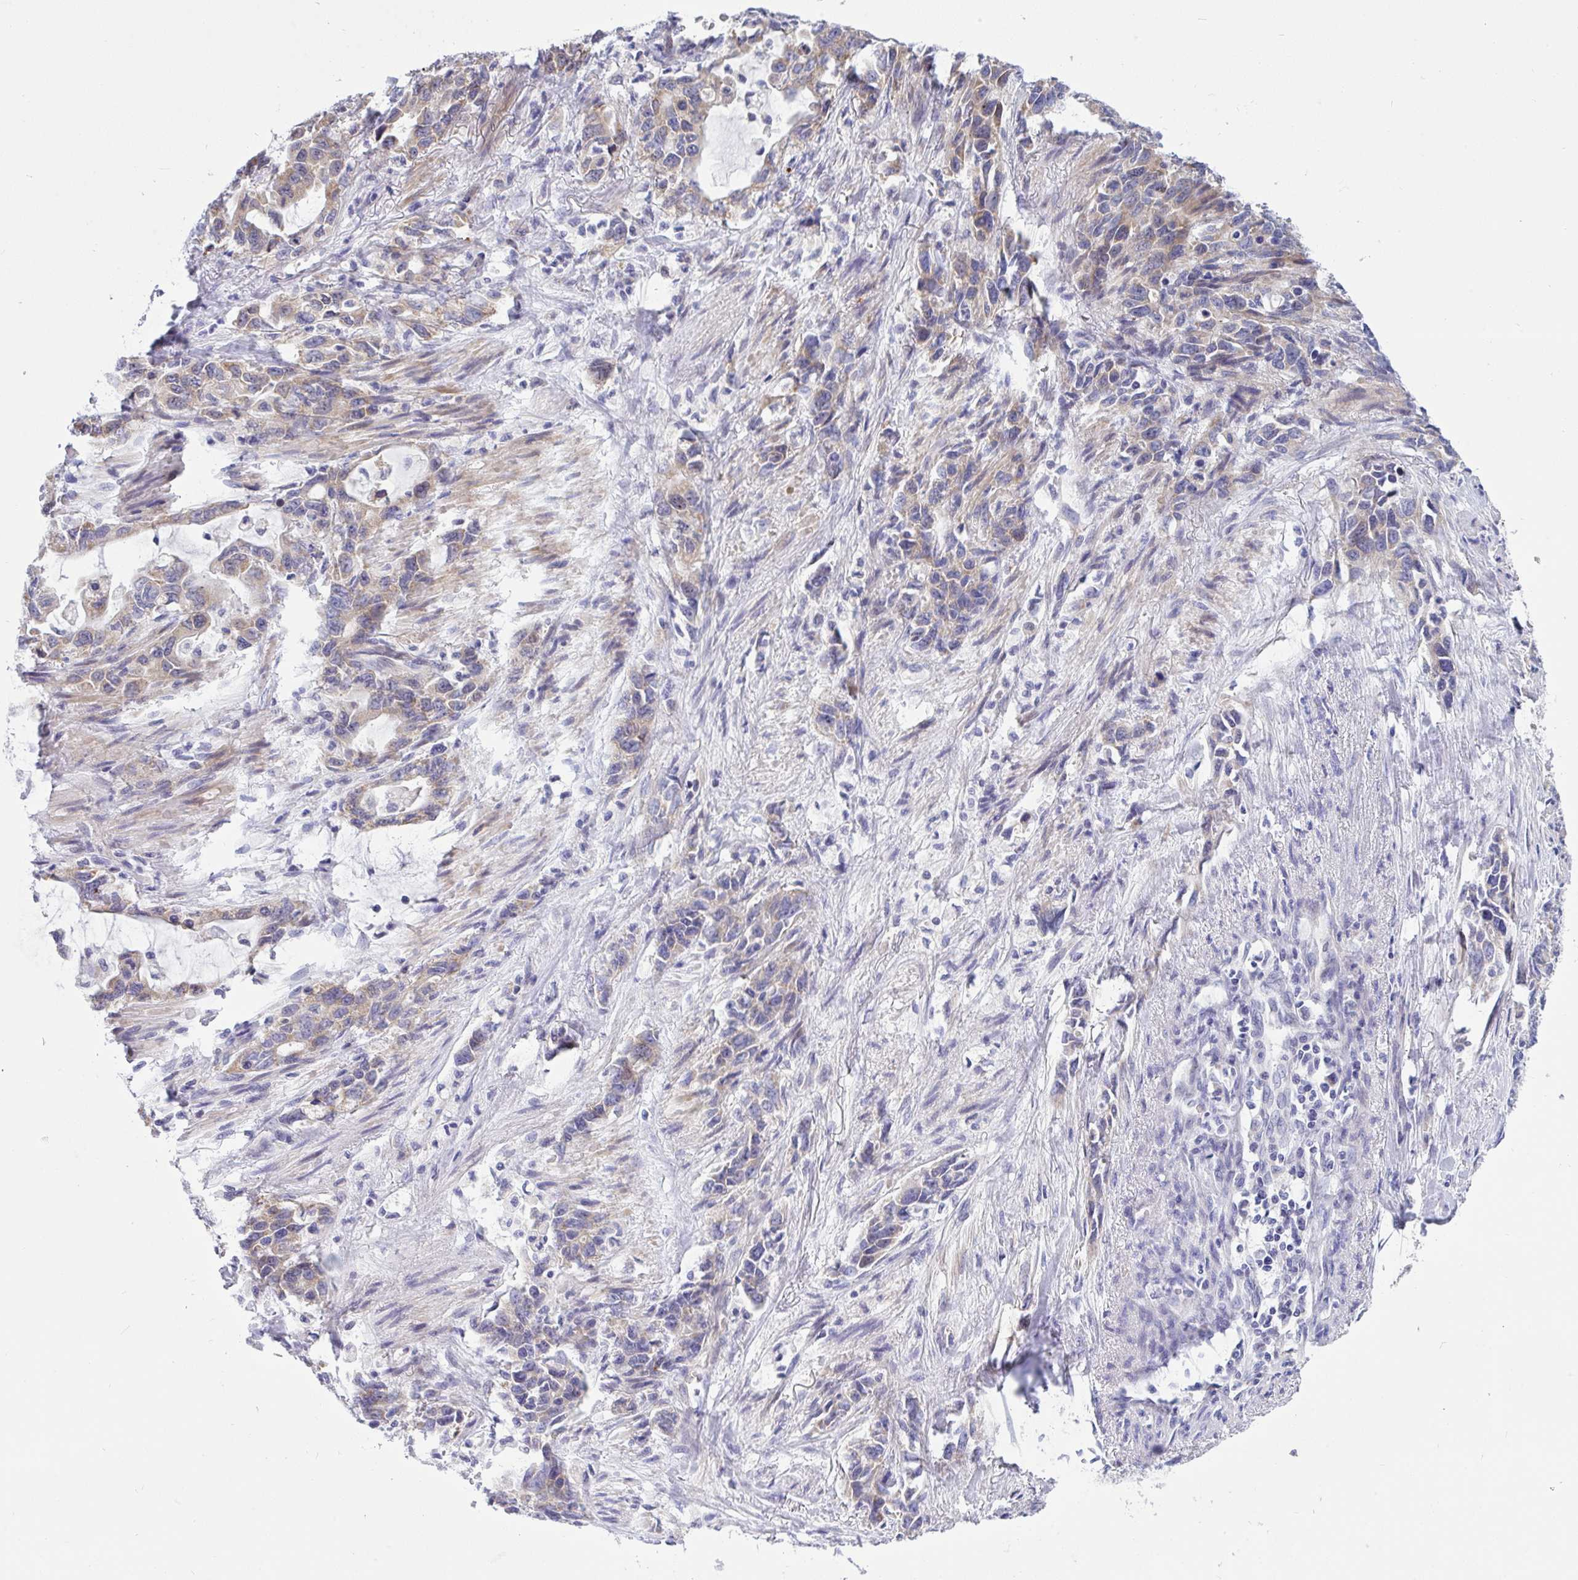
{"staining": {"intensity": "weak", "quantity": "25%-75%", "location": "cytoplasmic/membranous"}, "tissue": "stomach cancer", "cell_type": "Tumor cells", "image_type": "cancer", "snomed": [{"axis": "morphology", "description": "Adenocarcinoma, NOS"}, {"axis": "topography", "description": "Stomach, upper"}], "caption": "Human stomach cancer stained for a protein (brown) reveals weak cytoplasmic/membranous positive positivity in about 25%-75% of tumor cells.", "gene": "NTN1", "patient": {"sex": "male", "age": 85}}